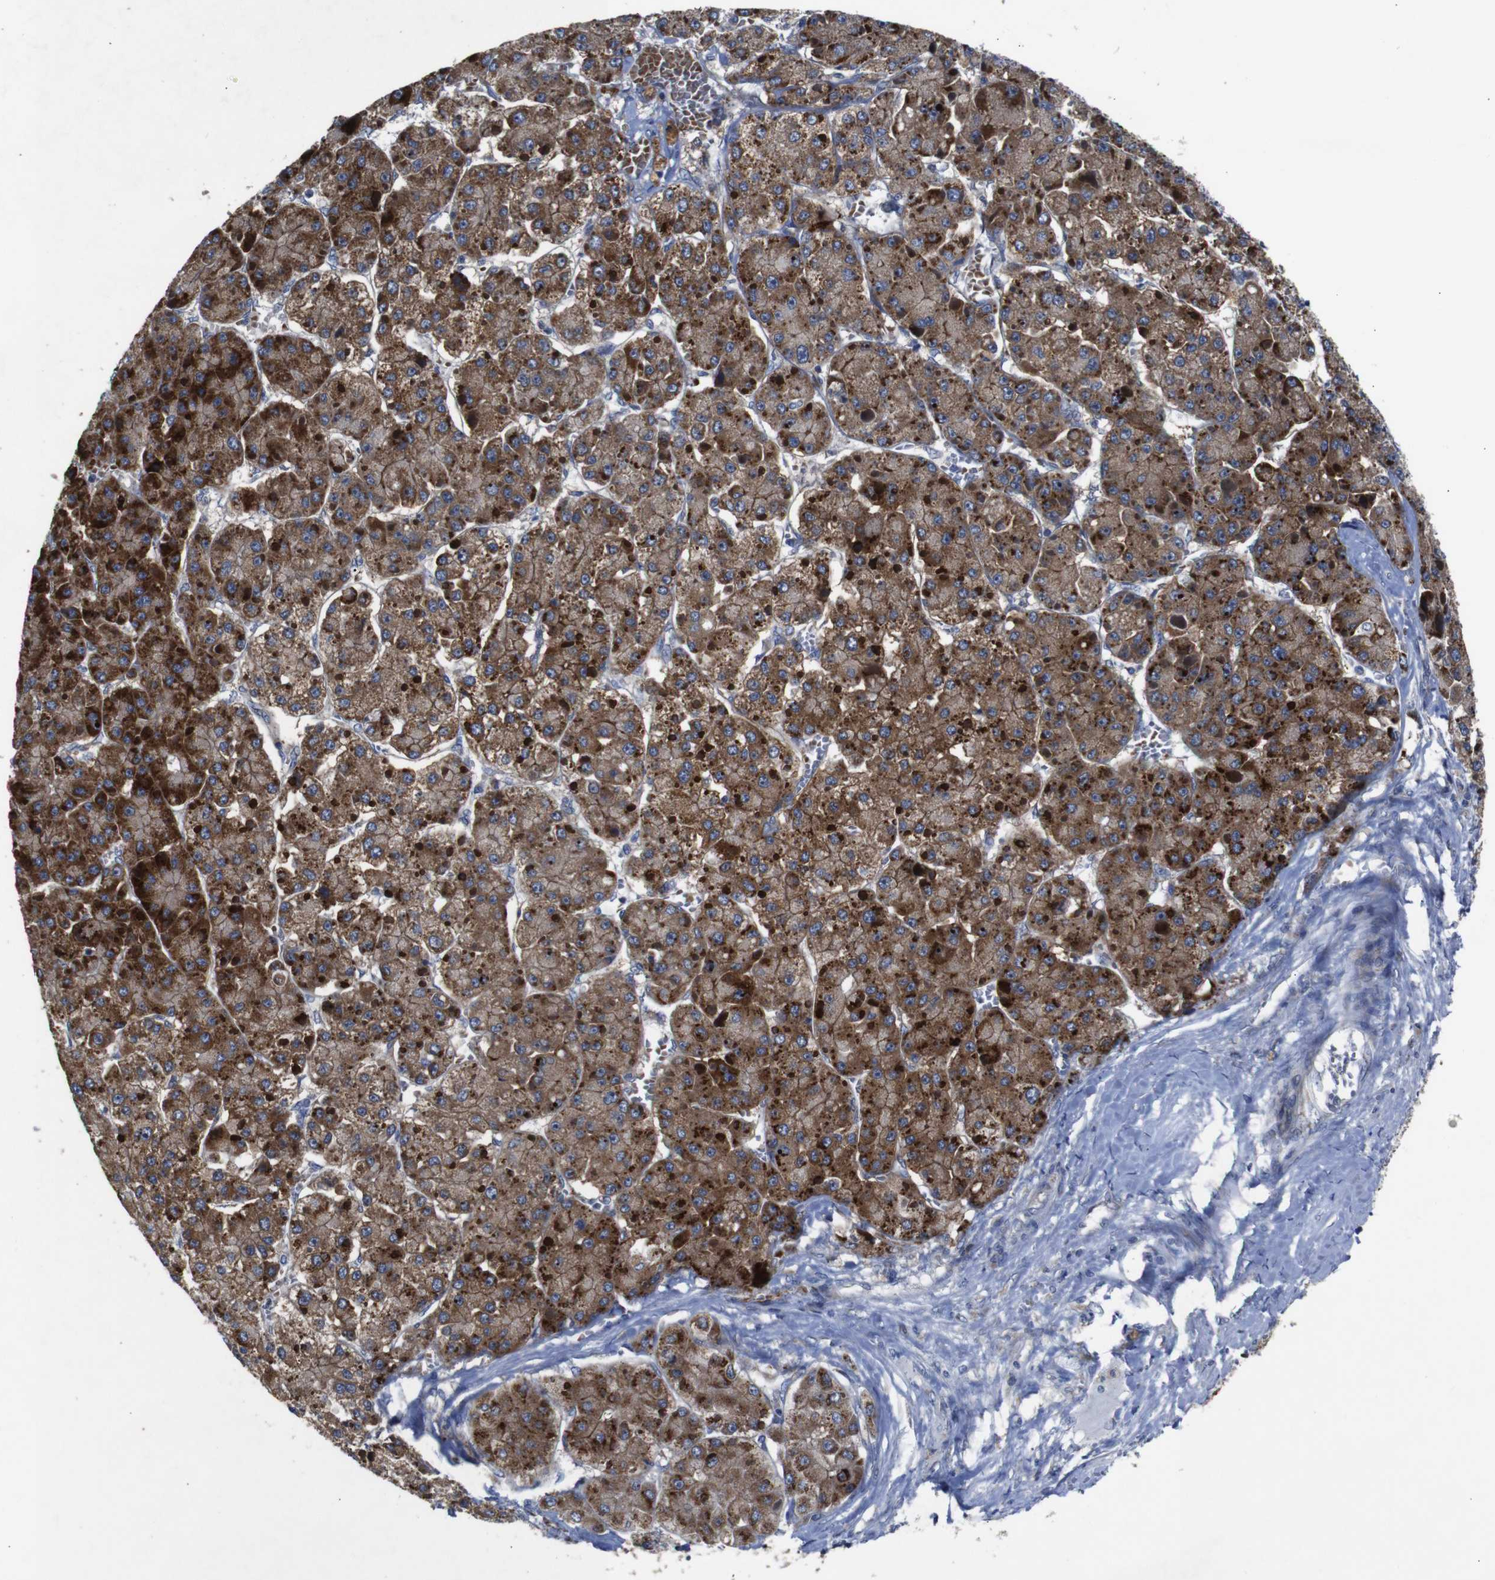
{"staining": {"intensity": "strong", "quantity": ">75%", "location": "cytoplasmic/membranous"}, "tissue": "liver cancer", "cell_type": "Tumor cells", "image_type": "cancer", "snomed": [{"axis": "morphology", "description": "Carcinoma, Hepatocellular, NOS"}, {"axis": "topography", "description": "Liver"}], "caption": "IHC (DAB) staining of human liver cancer exhibits strong cytoplasmic/membranous protein expression in approximately >75% of tumor cells.", "gene": "CHST10", "patient": {"sex": "female", "age": 73}}